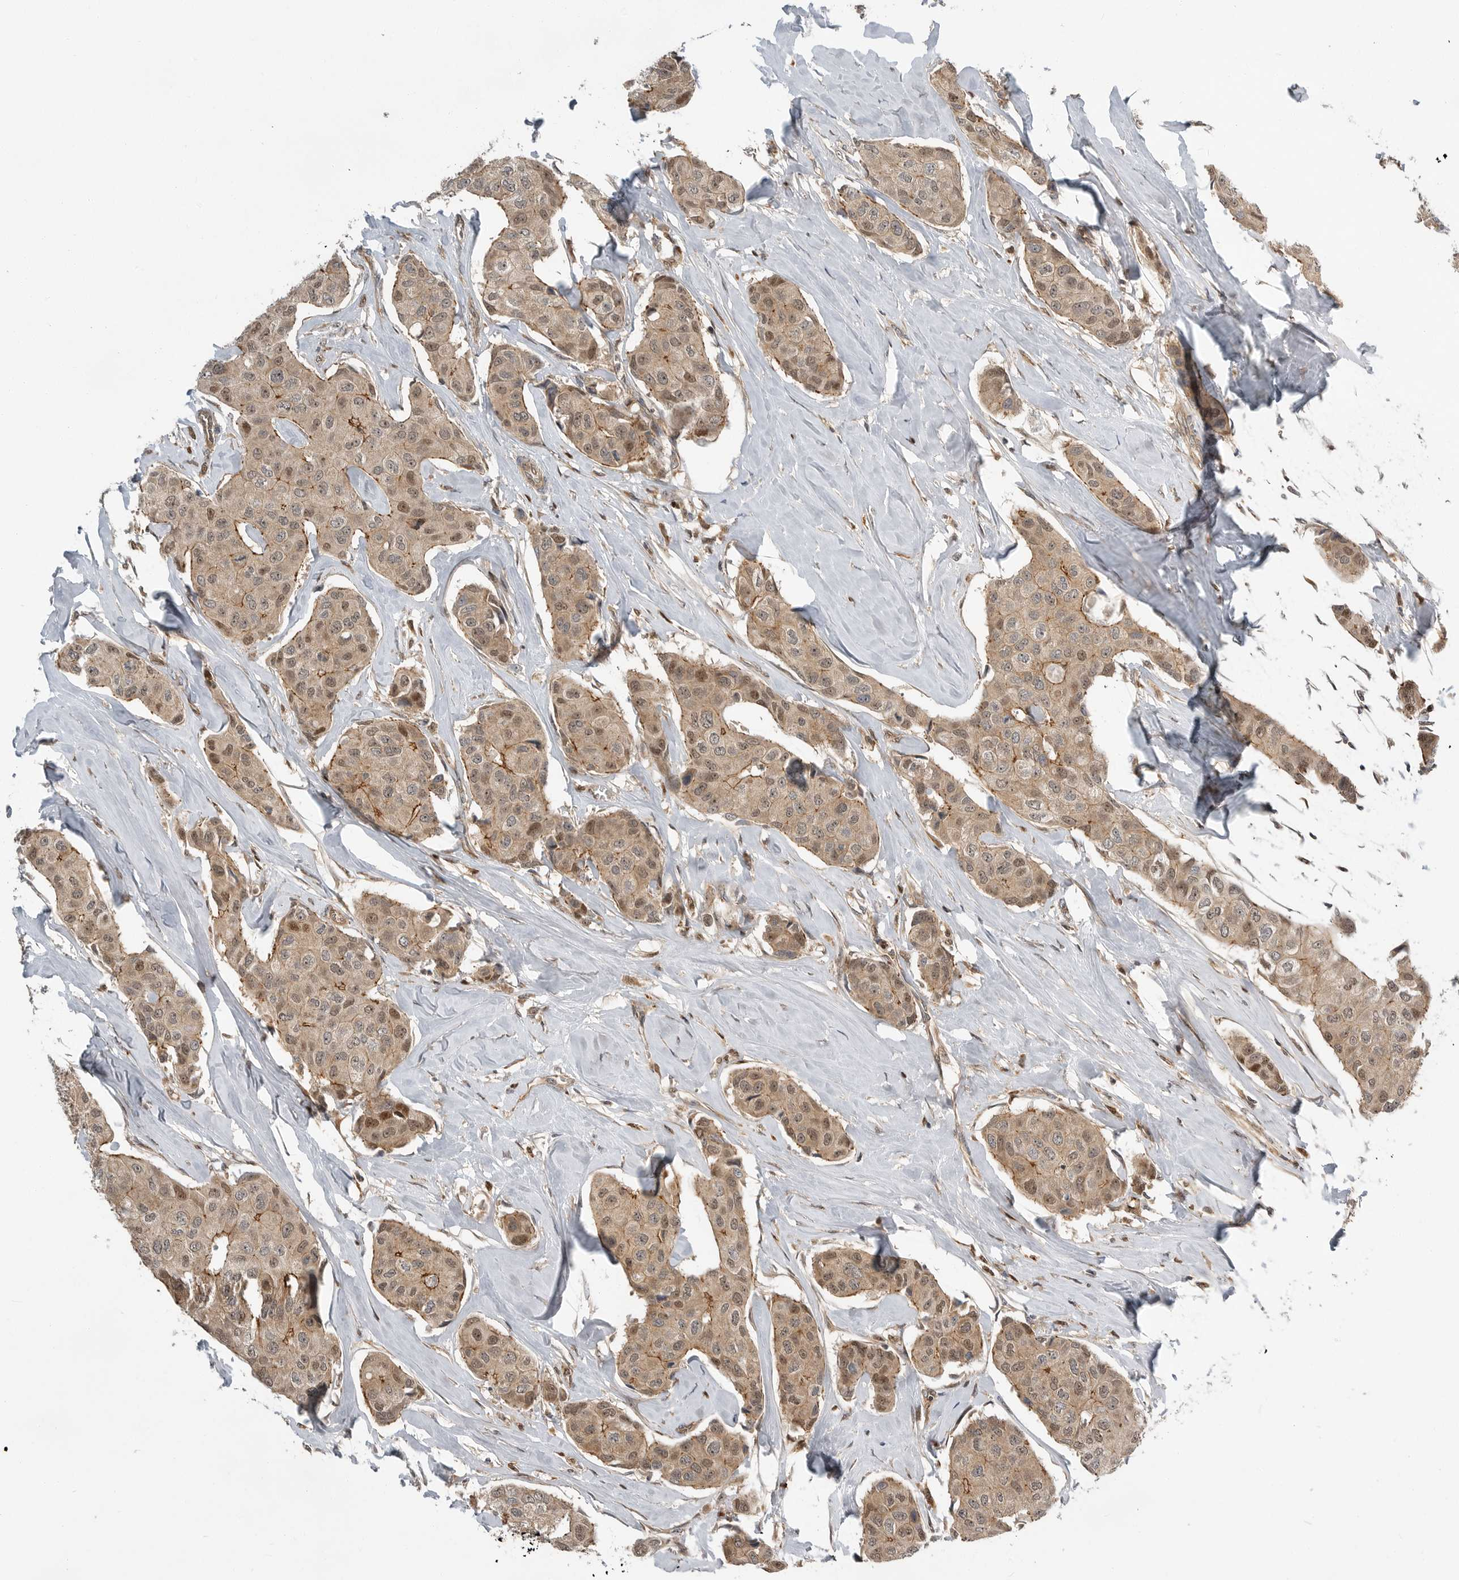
{"staining": {"intensity": "moderate", "quantity": "25%-75%", "location": "cytoplasmic/membranous,nuclear"}, "tissue": "breast cancer", "cell_type": "Tumor cells", "image_type": "cancer", "snomed": [{"axis": "morphology", "description": "Duct carcinoma"}, {"axis": "topography", "description": "Breast"}], "caption": "This photomicrograph reveals IHC staining of human breast cancer, with medium moderate cytoplasmic/membranous and nuclear expression in about 25%-75% of tumor cells.", "gene": "STRAP", "patient": {"sex": "female", "age": 80}}